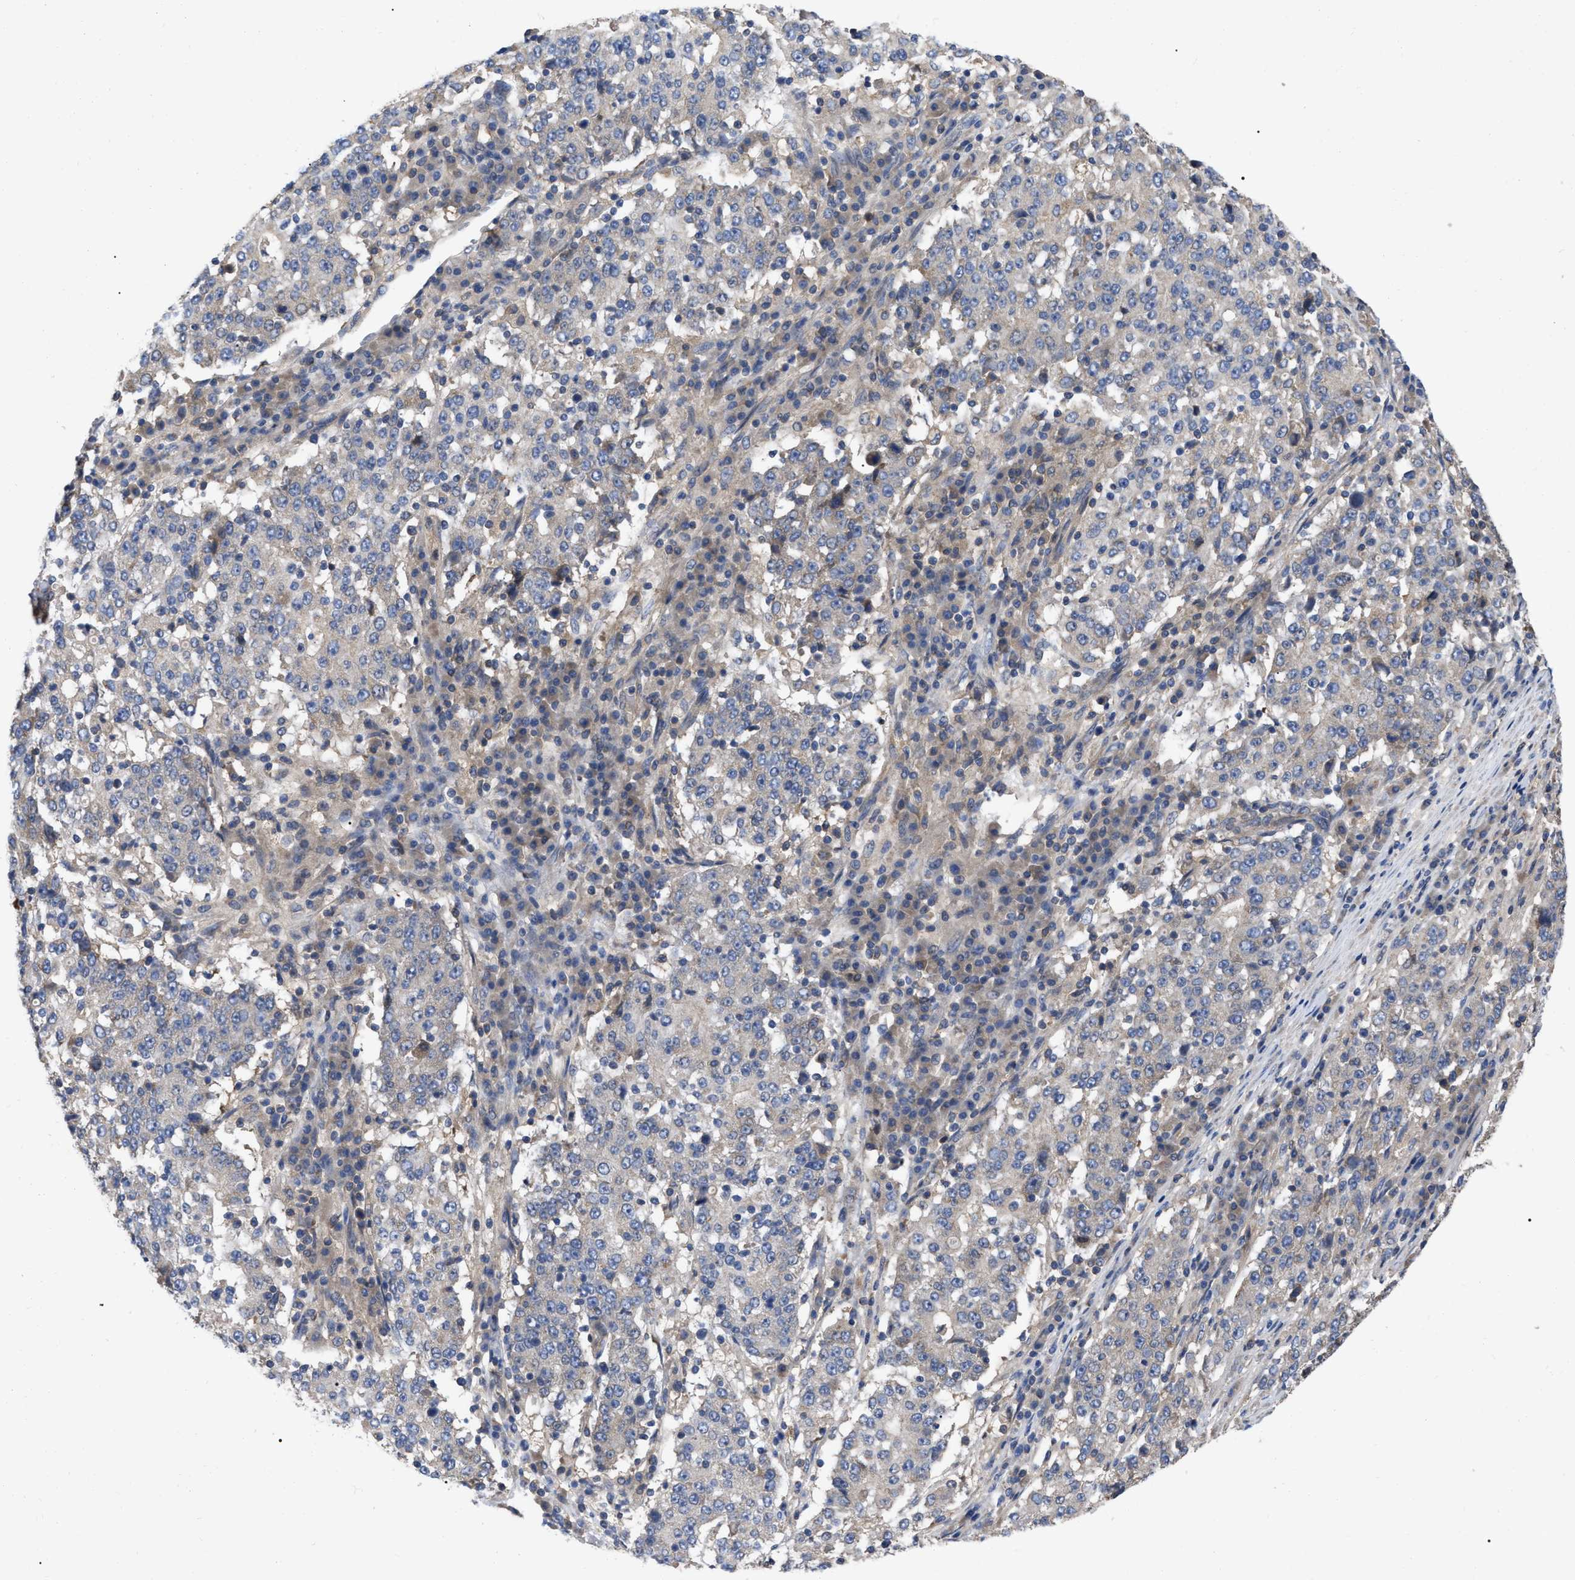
{"staining": {"intensity": "negative", "quantity": "none", "location": "none"}, "tissue": "stomach cancer", "cell_type": "Tumor cells", "image_type": "cancer", "snomed": [{"axis": "morphology", "description": "Adenocarcinoma, NOS"}, {"axis": "topography", "description": "Stomach"}], "caption": "IHC of adenocarcinoma (stomach) demonstrates no staining in tumor cells.", "gene": "RAP1GDS1", "patient": {"sex": "male", "age": 59}}